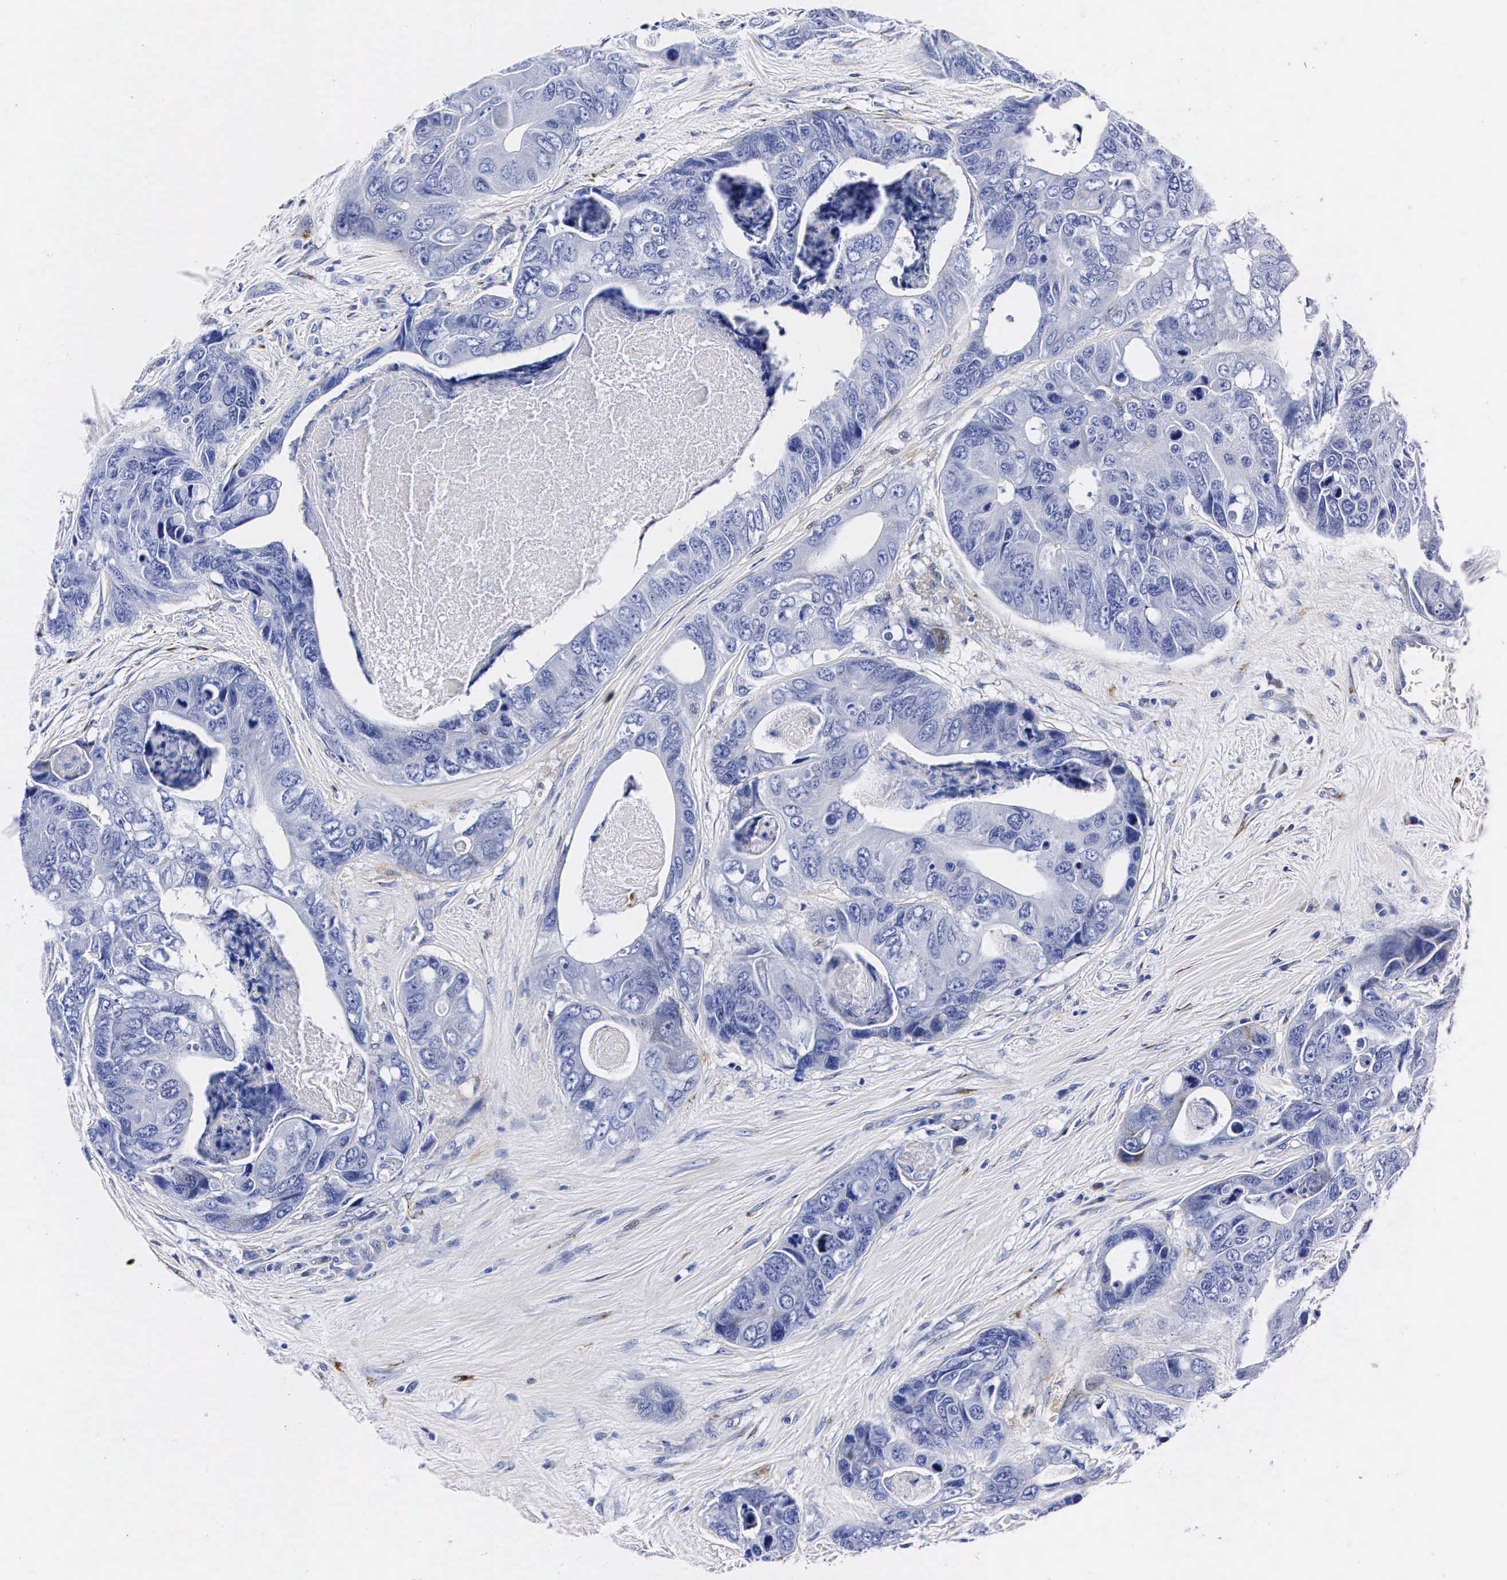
{"staining": {"intensity": "negative", "quantity": "none", "location": "none"}, "tissue": "colorectal cancer", "cell_type": "Tumor cells", "image_type": "cancer", "snomed": [{"axis": "morphology", "description": "Adenocarcinoma, NOS"}, {"axis": "topography", "description": "Colon"}], "caption": "This is a image of immunohistochemistry staining of colorectal adenocarcinoma, which shows no positivity in tumor cells.", "gene": "ENO2", "patient": {"sex": "female", "age": 86}}